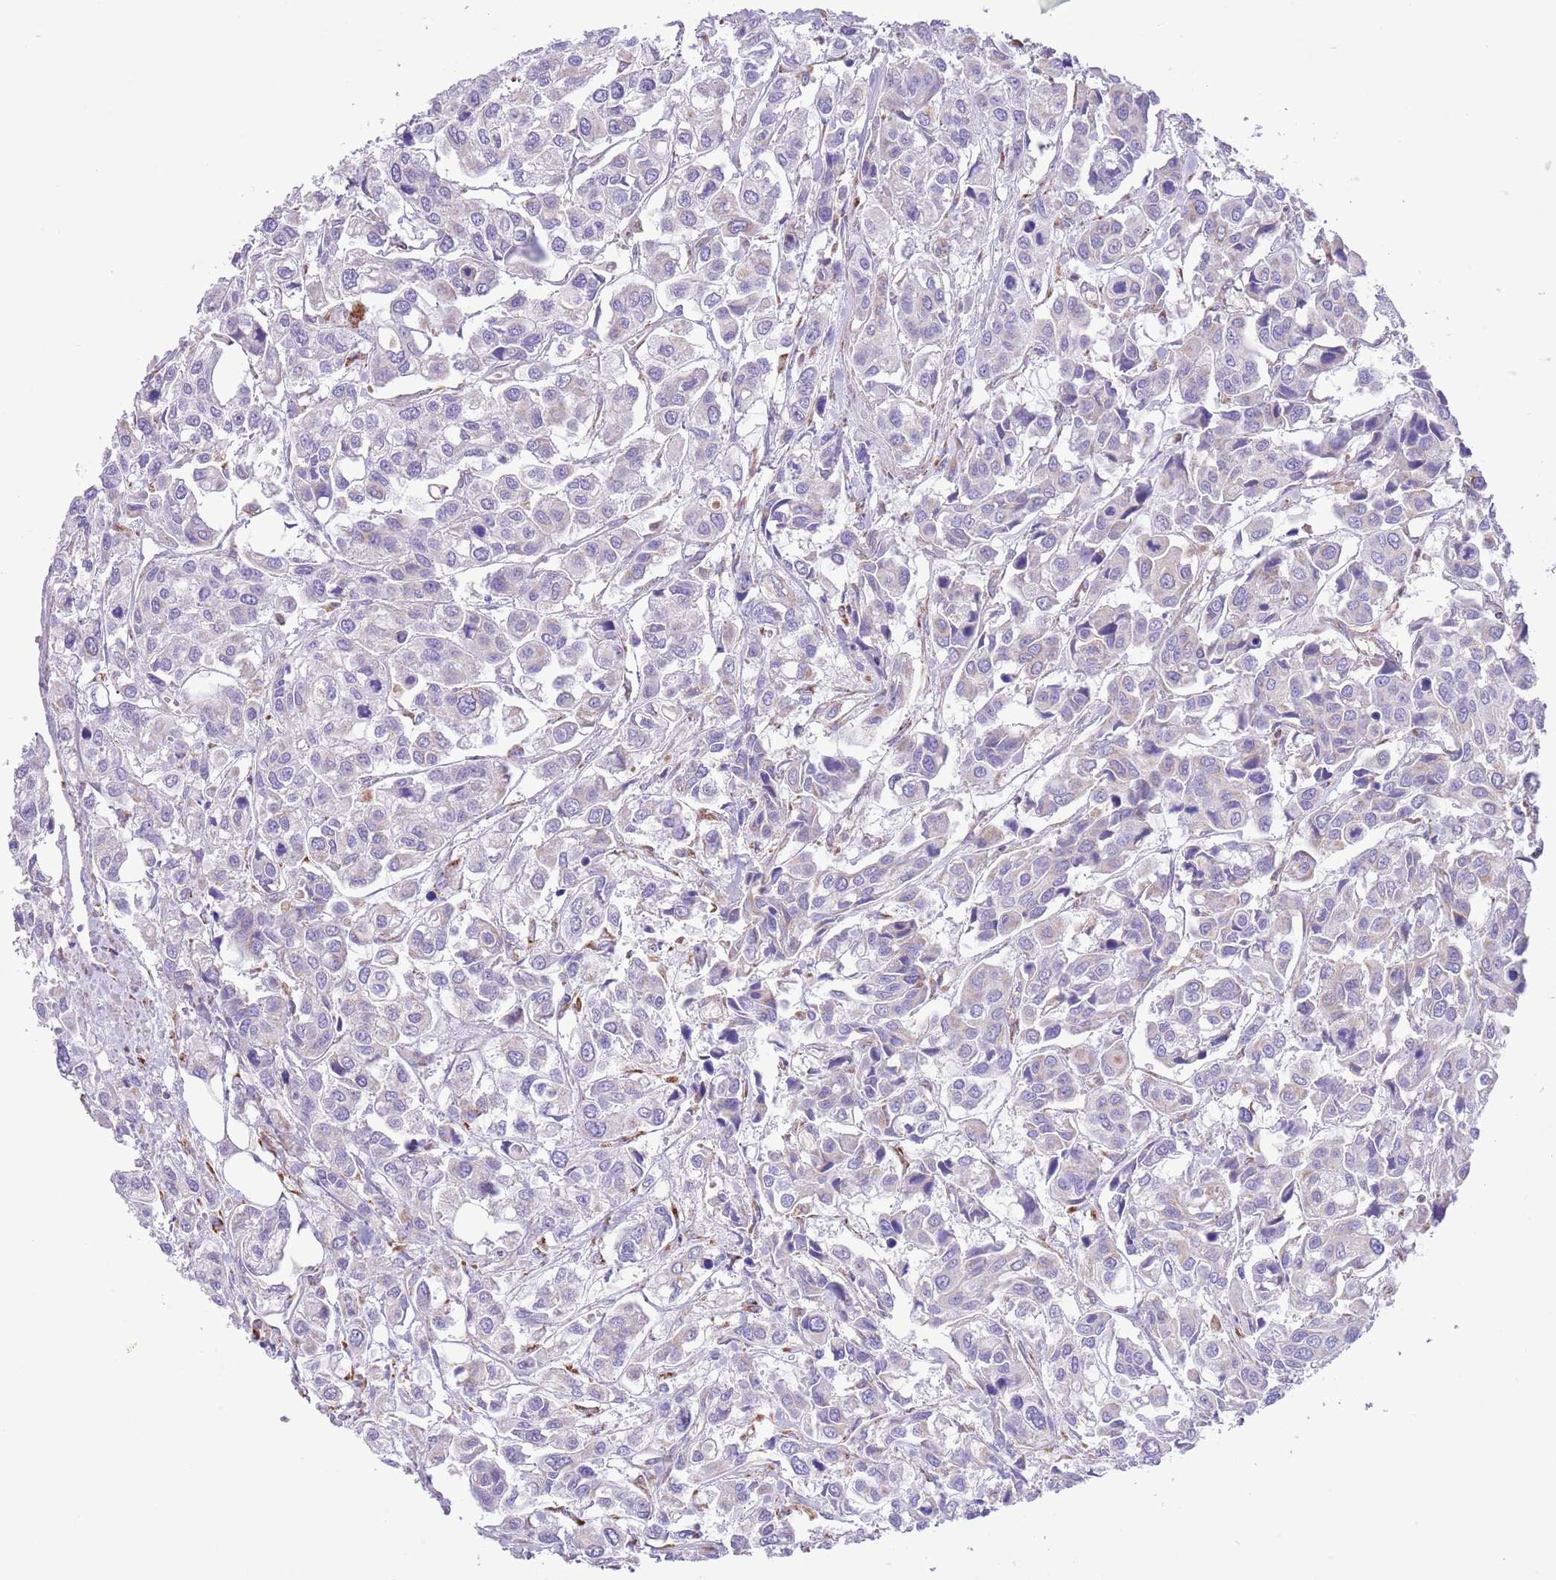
{"staining": {"intensity": "negative", "quantity": "none", "location": "none"}, "tissue": "urothelial cancer", "cell_type": "Tumor cells", "image_type": "cancer", "snomed": [{"axis": "morphology", "description": "Urothelial carcinoma, High grade"}, {"axis": "topography", "description": "Urinary bladder"}], "caption": "This is an IHC image of human urothelial cancer. There is no expression in tumor cells.", "gene": "SS18L2", "patient": {"sex": "male", "age": 67}}